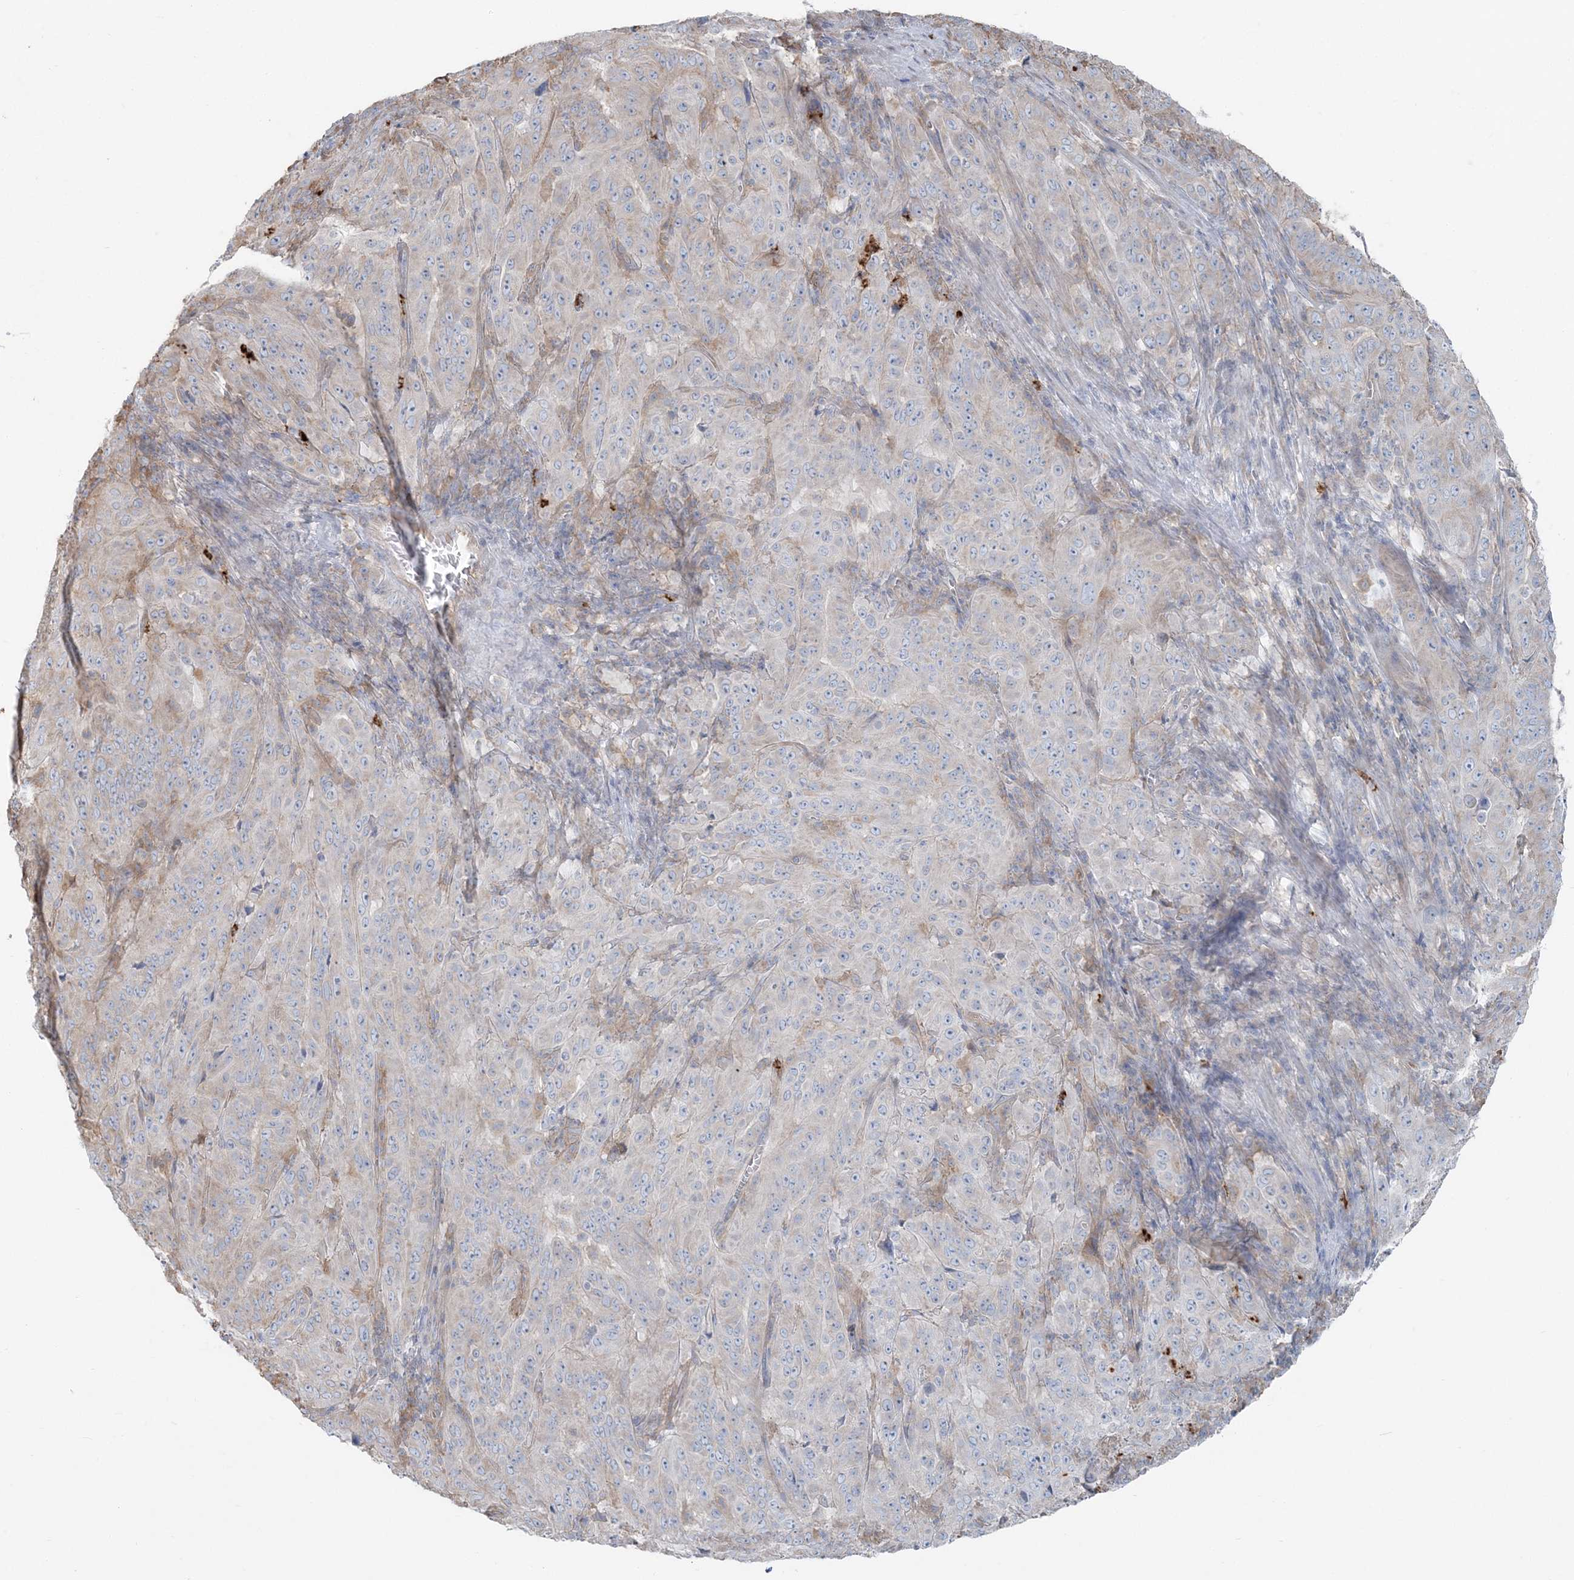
{"staining": {"intensity": "negative", "quantity": "none", "location": "none"}, "tissue": "pancreatic cancer", "cell_type": "Tumor cells", "image_type": "cancer", "snomed": [{"axis": "morphology", "description": "Adenocarcinoma, NOS"}, {"axis": "topography", "description": "Pancreas"}], "caption": "DAB (3,3'-diaminobenzidine) immunohistochemical staining of adenocarcinoma (pancreatic) demonstrates no significant expression in tumor cells.", "gene": "CCNJ", "patient": {"sex": "male", "age": 63}}